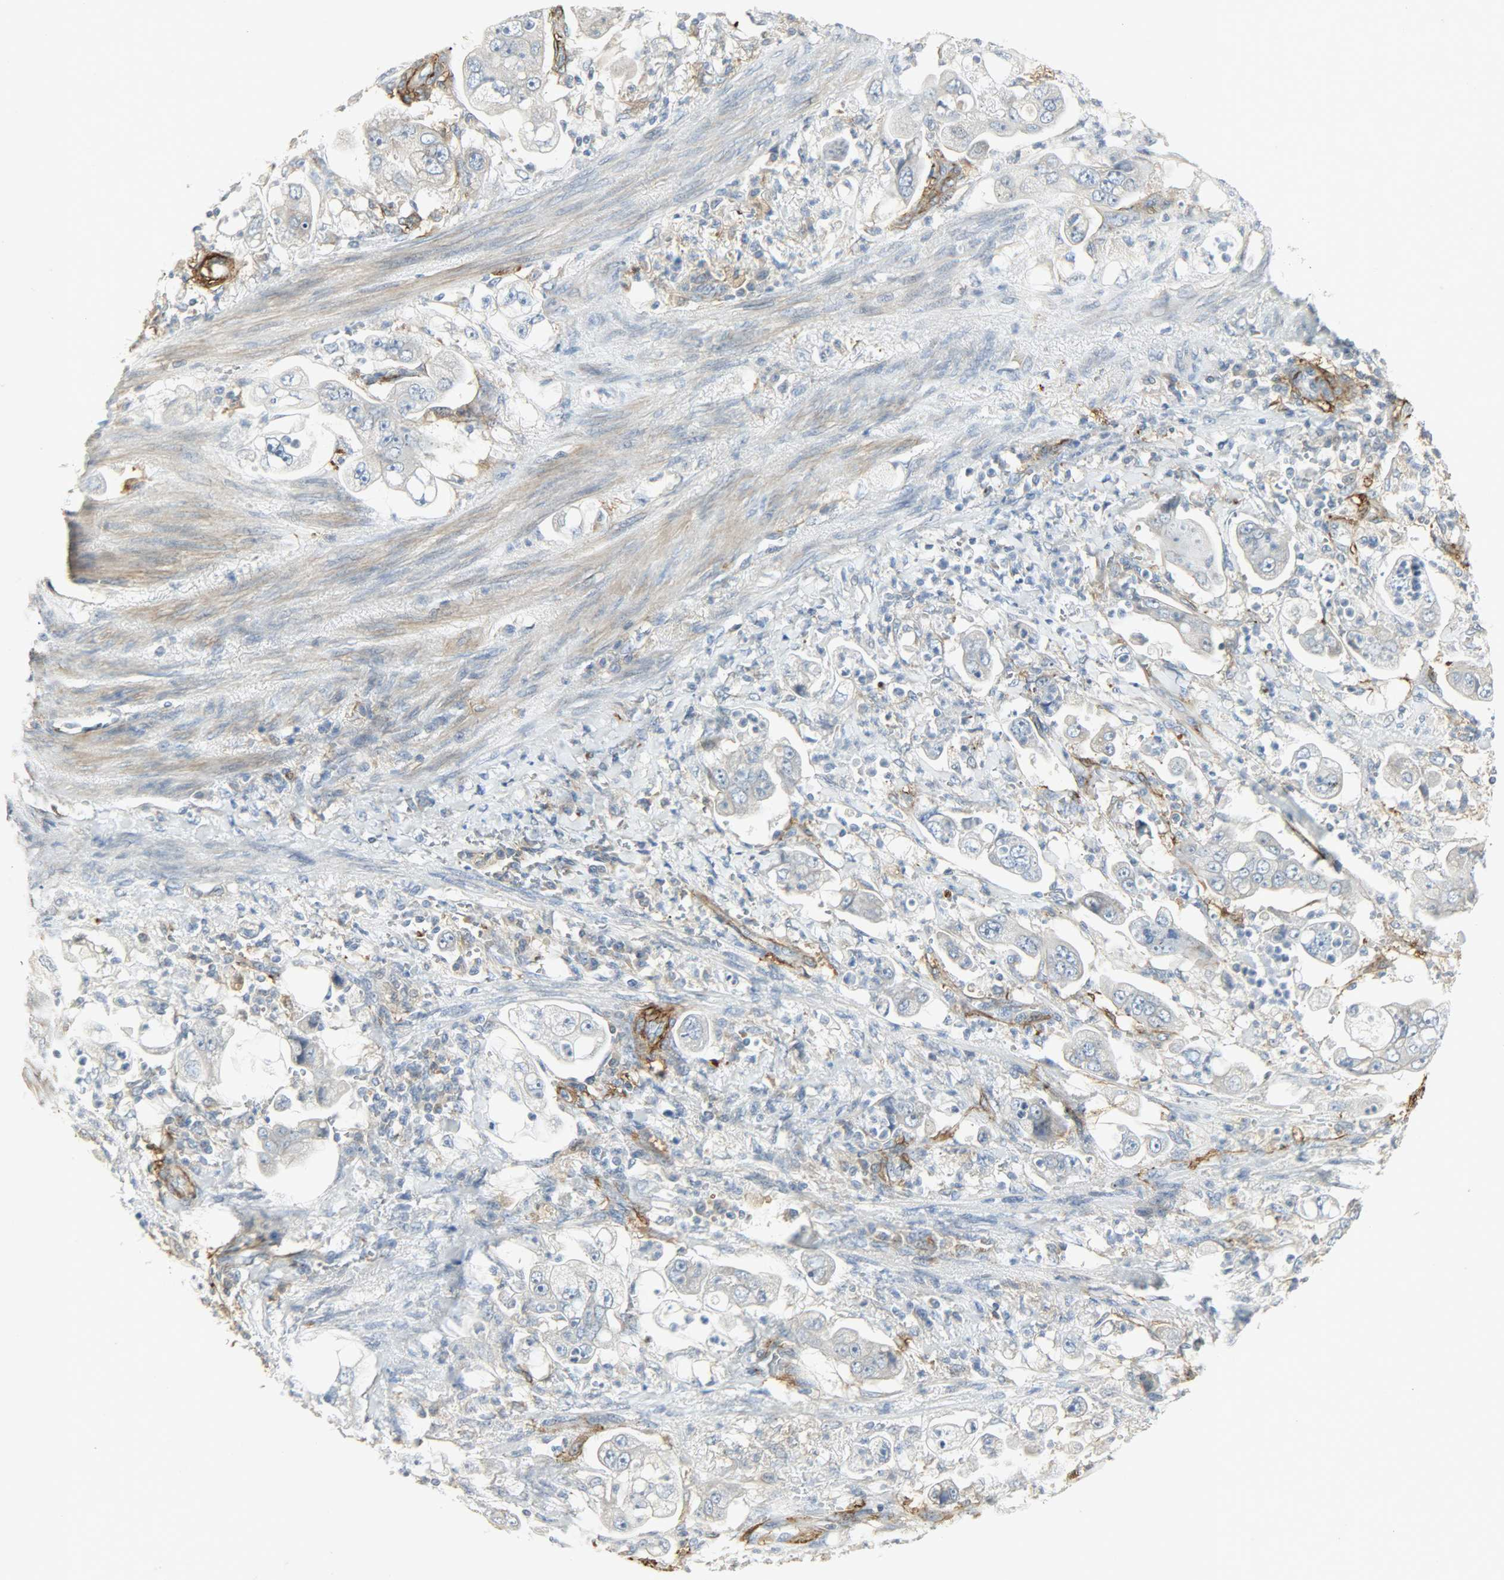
{"staining": {"intensity": "negative", "quantity": "none", "location": "none"}, "tissue": "stomach cancer", "cell_type": "Tumor cells", "image_type": "cancer", "snomed": [{"axis": "morphology", "description": "Adenocarcinoma, NOS"}, {"axis": "topography", "description": "Stomach"}], "caption": "Stomach cancer (adenocarcinoma) was stained to show a protein in brown. There is no significant expression in tumor cells.", "gene": "ENPEP", "patient": {"sex": "male", "age": 62}}